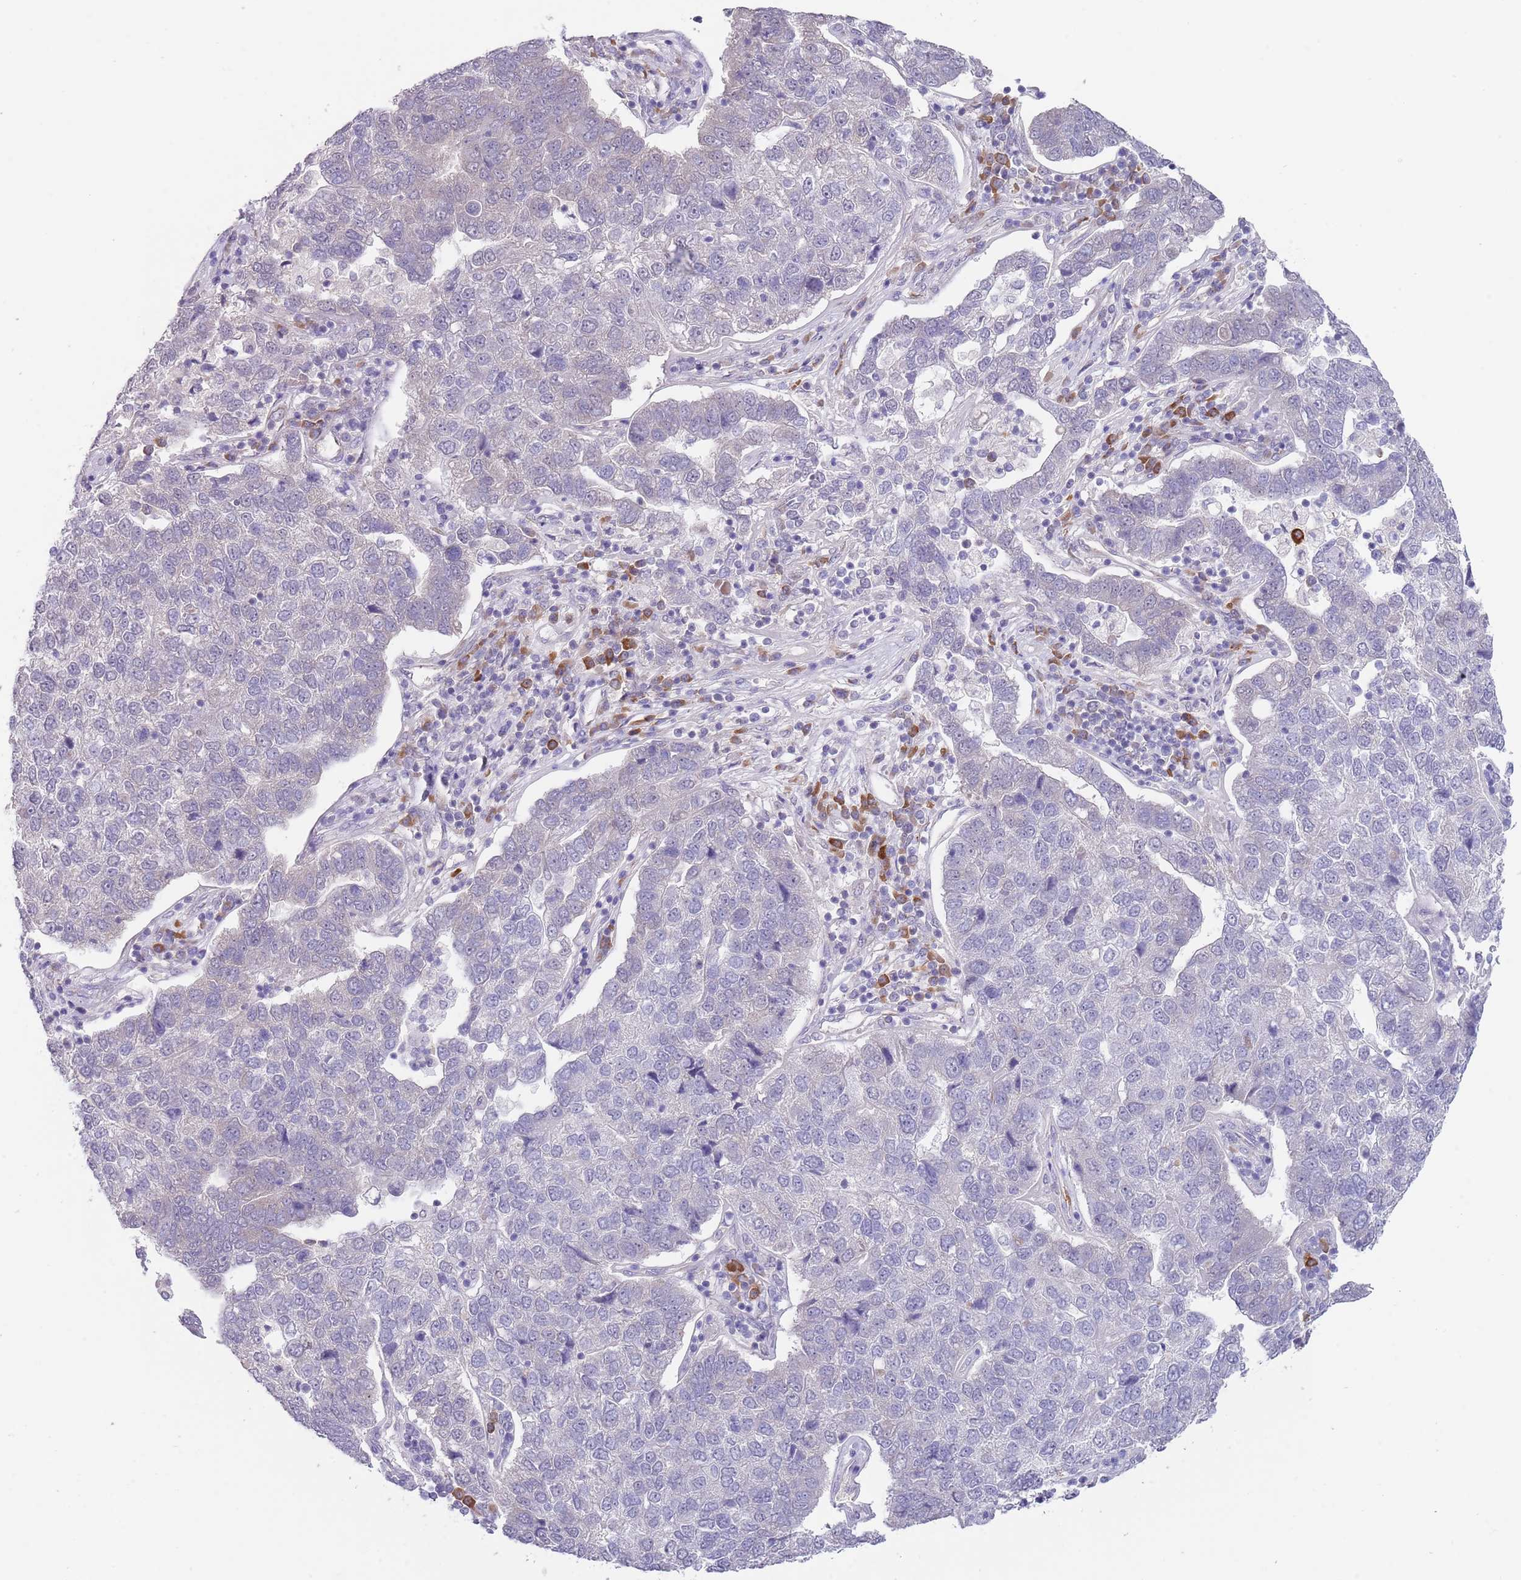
{"staining": {"intensity": "negative", "quantity": "none", "location": "none"}, "tissue": "pancreatic cancer", "cell_type": "Tumor cells", "image_type": "cancer", "snomed": [{"axis": "morphology", "description": "Adenocarcinoma, NOS"}, {"axis": "topography", "description": "Pancreas"}], "caption": "Immunohistochemical staining of human pancreatic cancer displays no significant expression in tumor cells.", "gene": "TNRC6C", "patient": {"sex": "female", "age": 61}}